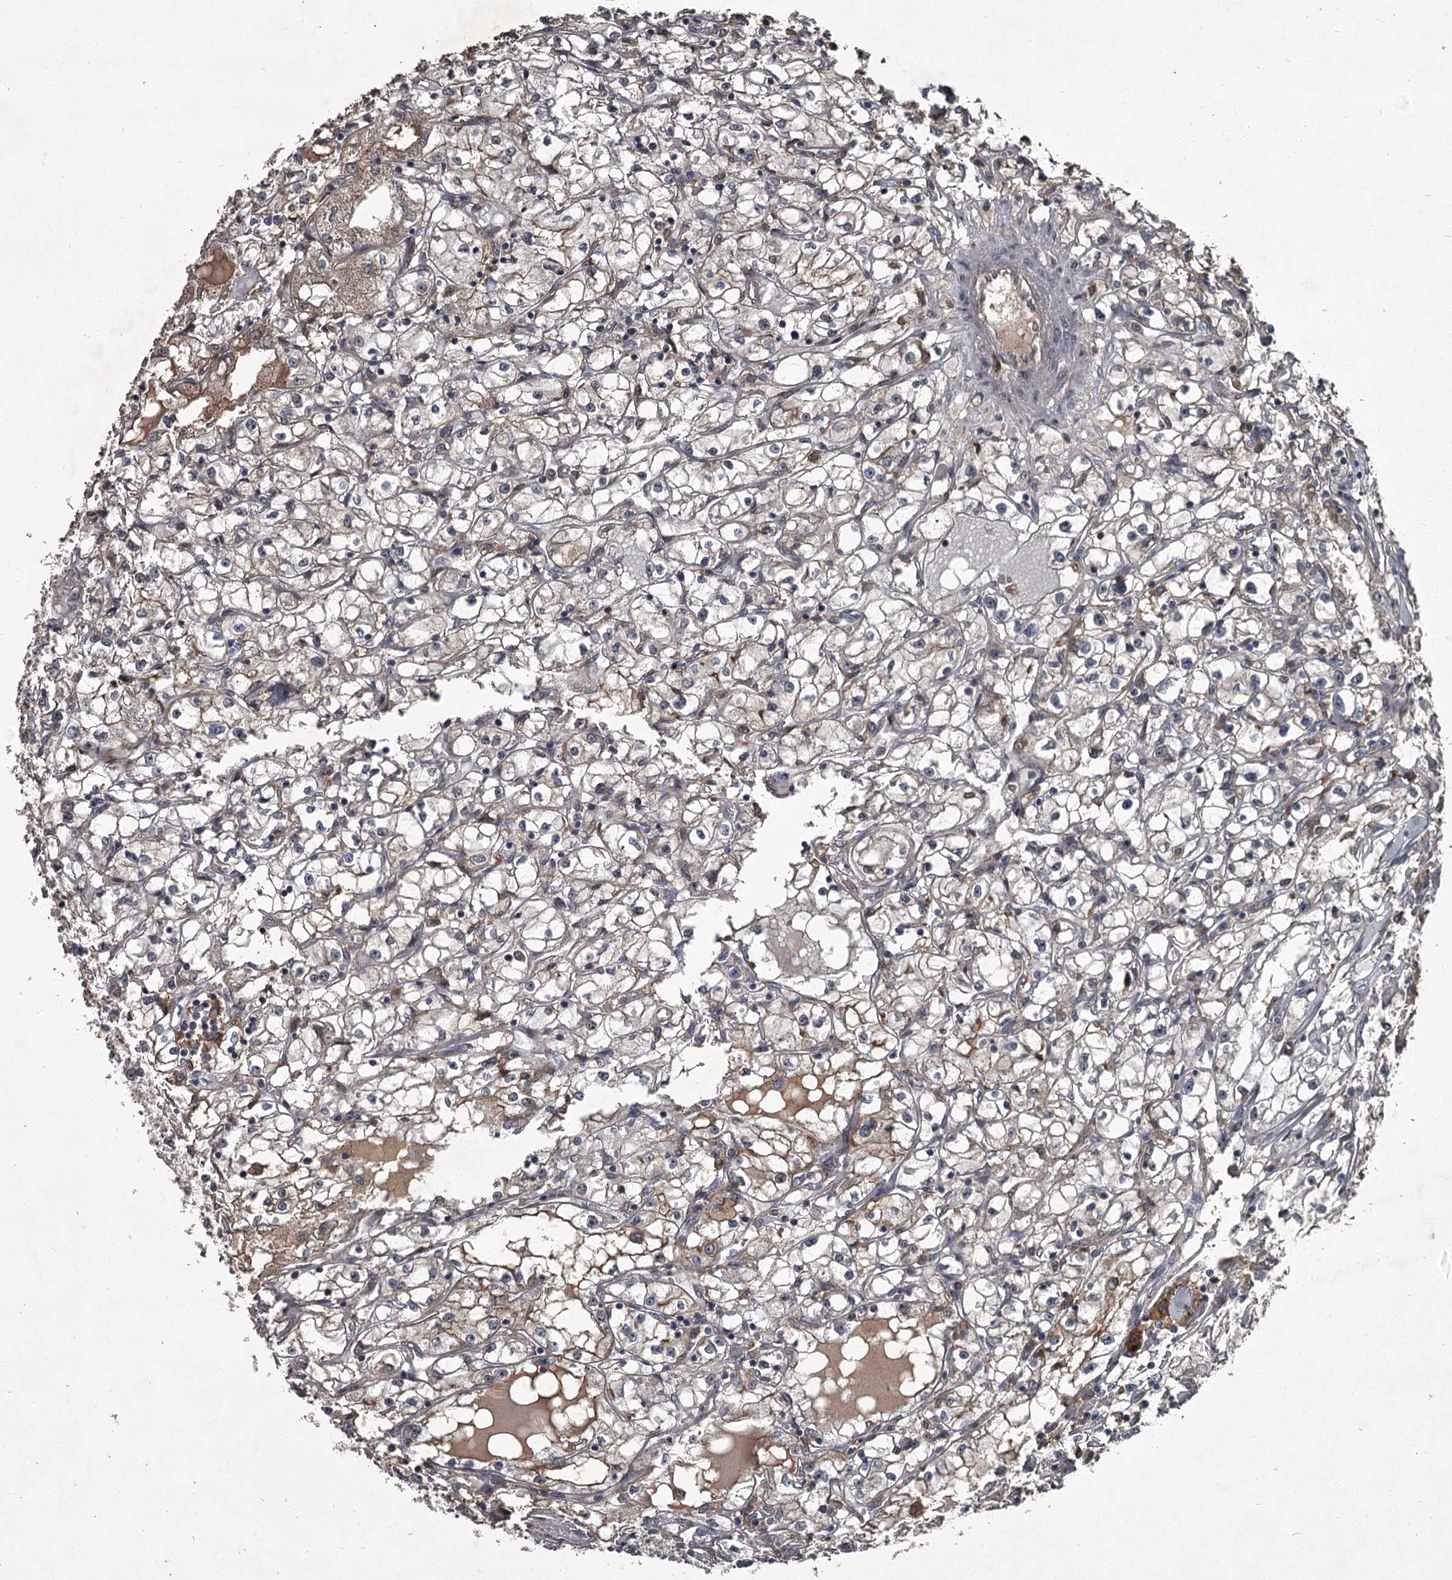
{"staining": {"intensity": "weak", "quantity": ">75%", "location": "cytoplasmic/membranous"}, "tissue": "renal cancer", "cell_type": "Tumor cells", "image_type": "cancer", "snomed": [{"axis": "morphology", "description": "Adenocarcinoma, NOS"}, {"axis": "topography", "description": "Kidney"}], "caption": "Immunohistochemical staining of human renal cancer (adenocarcinoma) demonstrates low levels of weak cytoplasmic/membranous protein staining in approximately >75% of tumor cells.", "gene": "FLVCR2", "patient": {"sex": "male", "age": 56}}